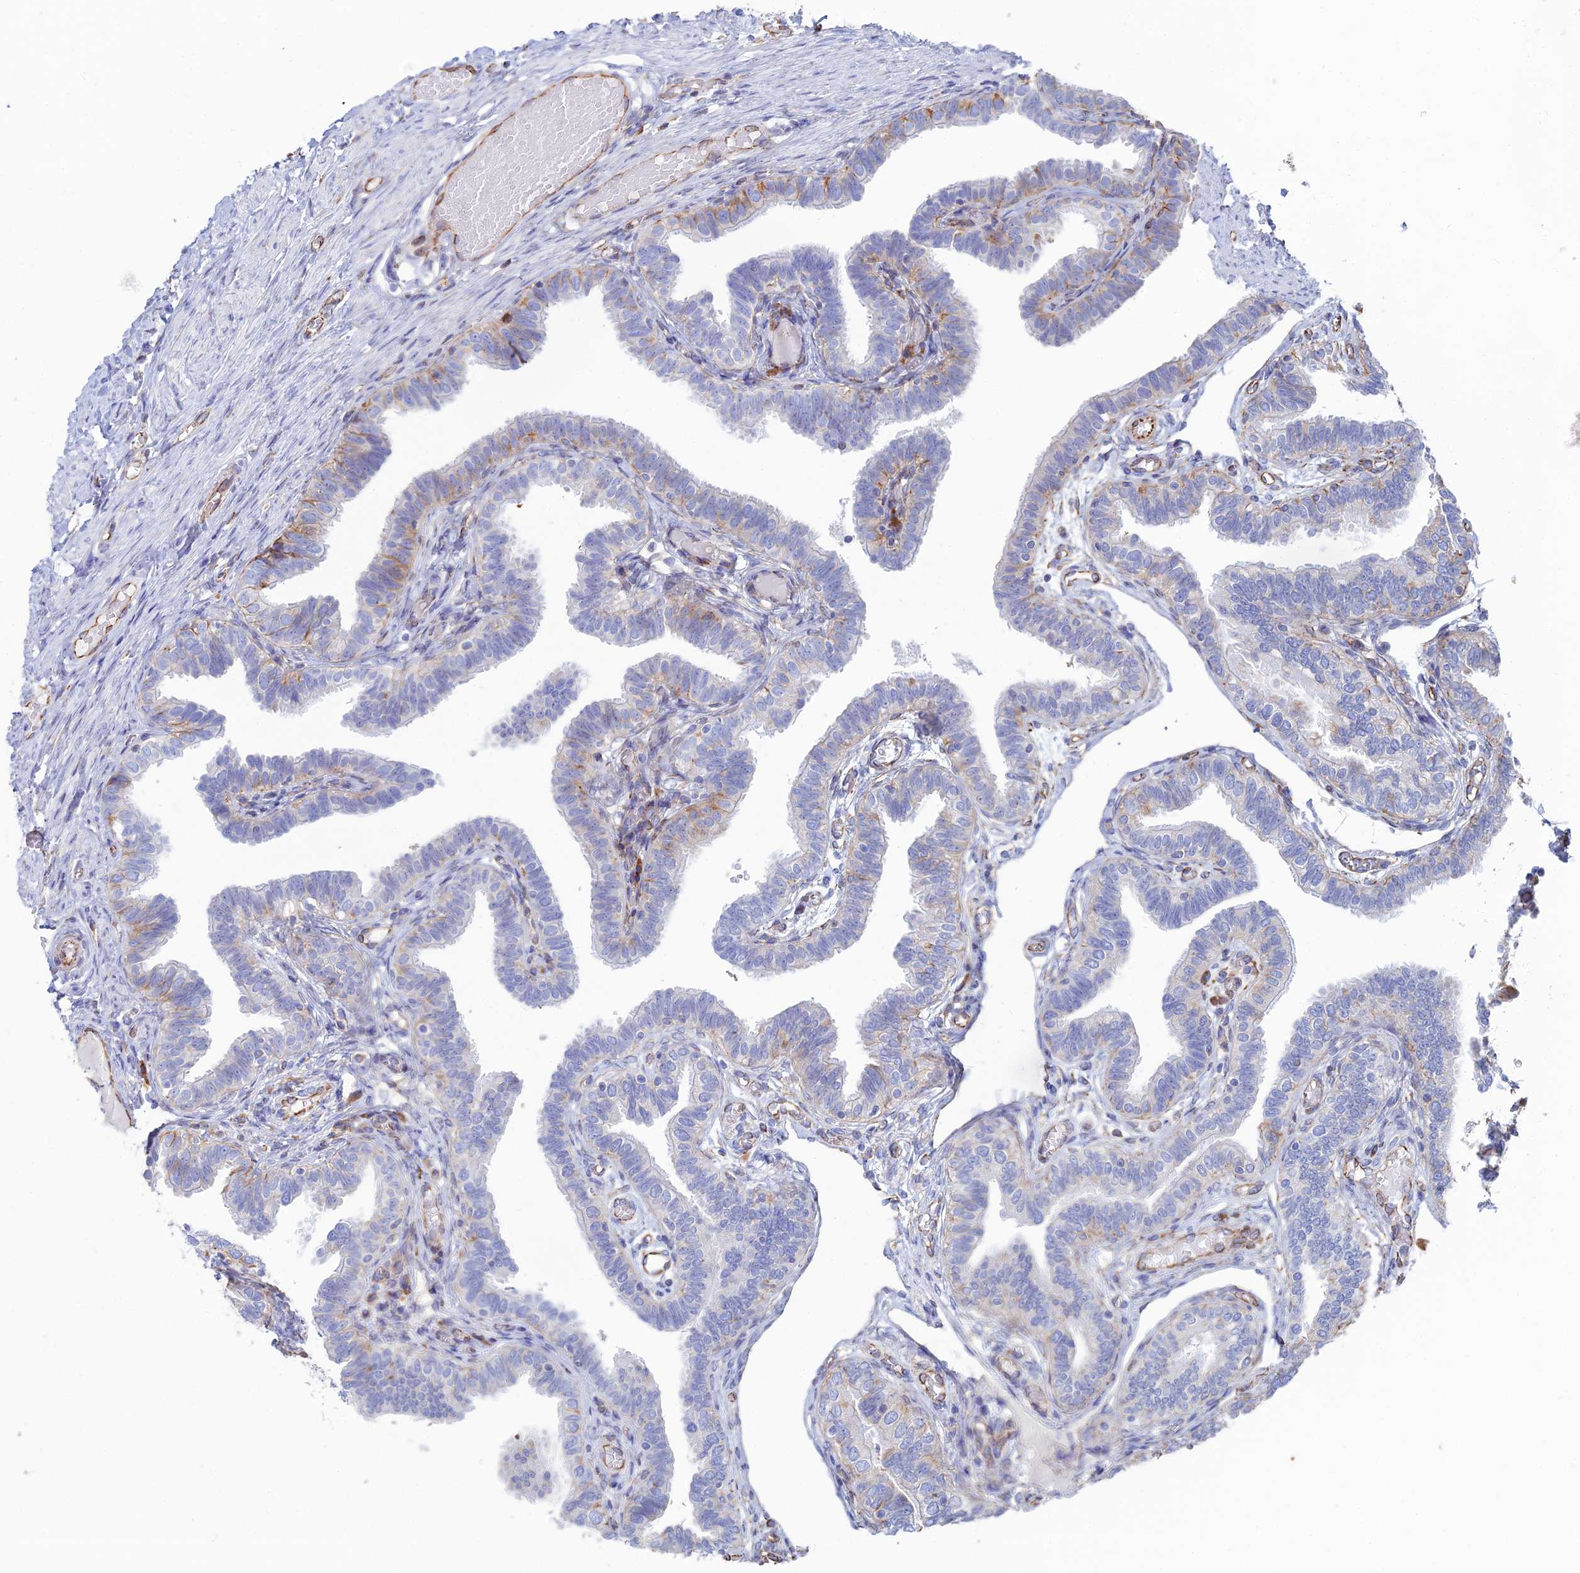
{"staining": {"intensity": "weak", "quantity": "<25%", "location": "cytoplasmic/membranous"}, "tissue": "fallopian tube", "cell_type": "Glandular cells", "image_type": "normal", "snomed": [{"axis": "morphology", "description": "Normal tissue, NOS"}, {"axis": "topography", "description": "Fallopian tube"}], "caption": "Immunohistochemistry (IHC) photomicrograph of normal human fallopian tube stained for a protein (brown), which displays no expression in glandular cells. The staining was performed using DAB (3,3'-diaminobenzidine) to visualize the protein expression in brown, while the nuclei were stained in blue with hematoxylin (Magnification: 20x).", "gene": "CLVS2", "patient": {"sex": "female", "age": 39}}